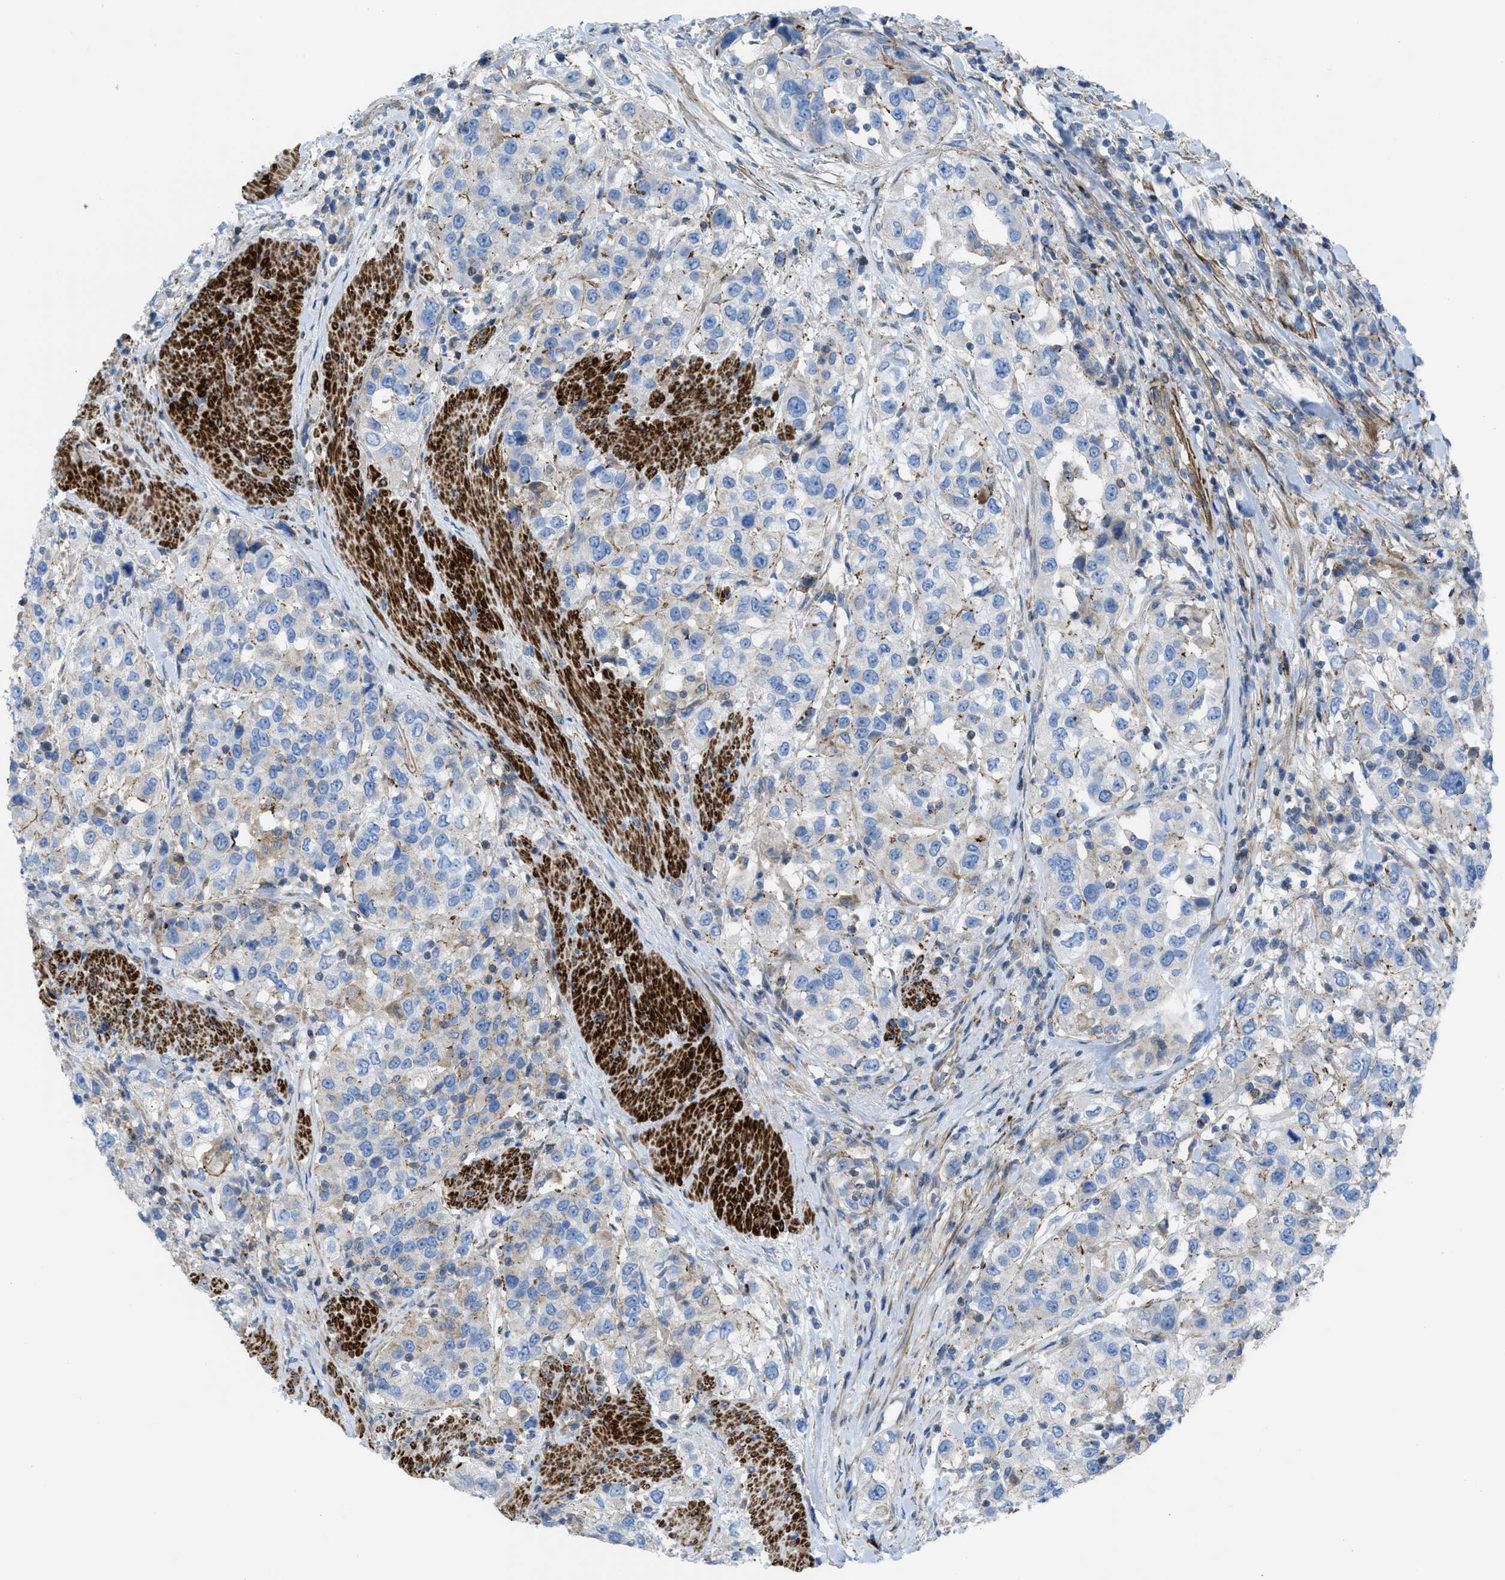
{"staining": {"intensity": "weak", "quantity": "<25%", "location": "cytoplasmic/membranous"}, "tissue": "urothelial cancer", "cell_type": "Tumor cells", "image_type": "cancer", "snomed": [{"axis": "morphology", "description": "Urothelial carcinoma, High grade"}, {"axis": "topography", "description": "Urinary bladder"}], "caption": "This is an IHC micrograph of human high-grade urothelial carcinoma. There is no expression in tumor cells.", "gene": "KCNH7", "patient": {"sex": "female", "age": 80}}